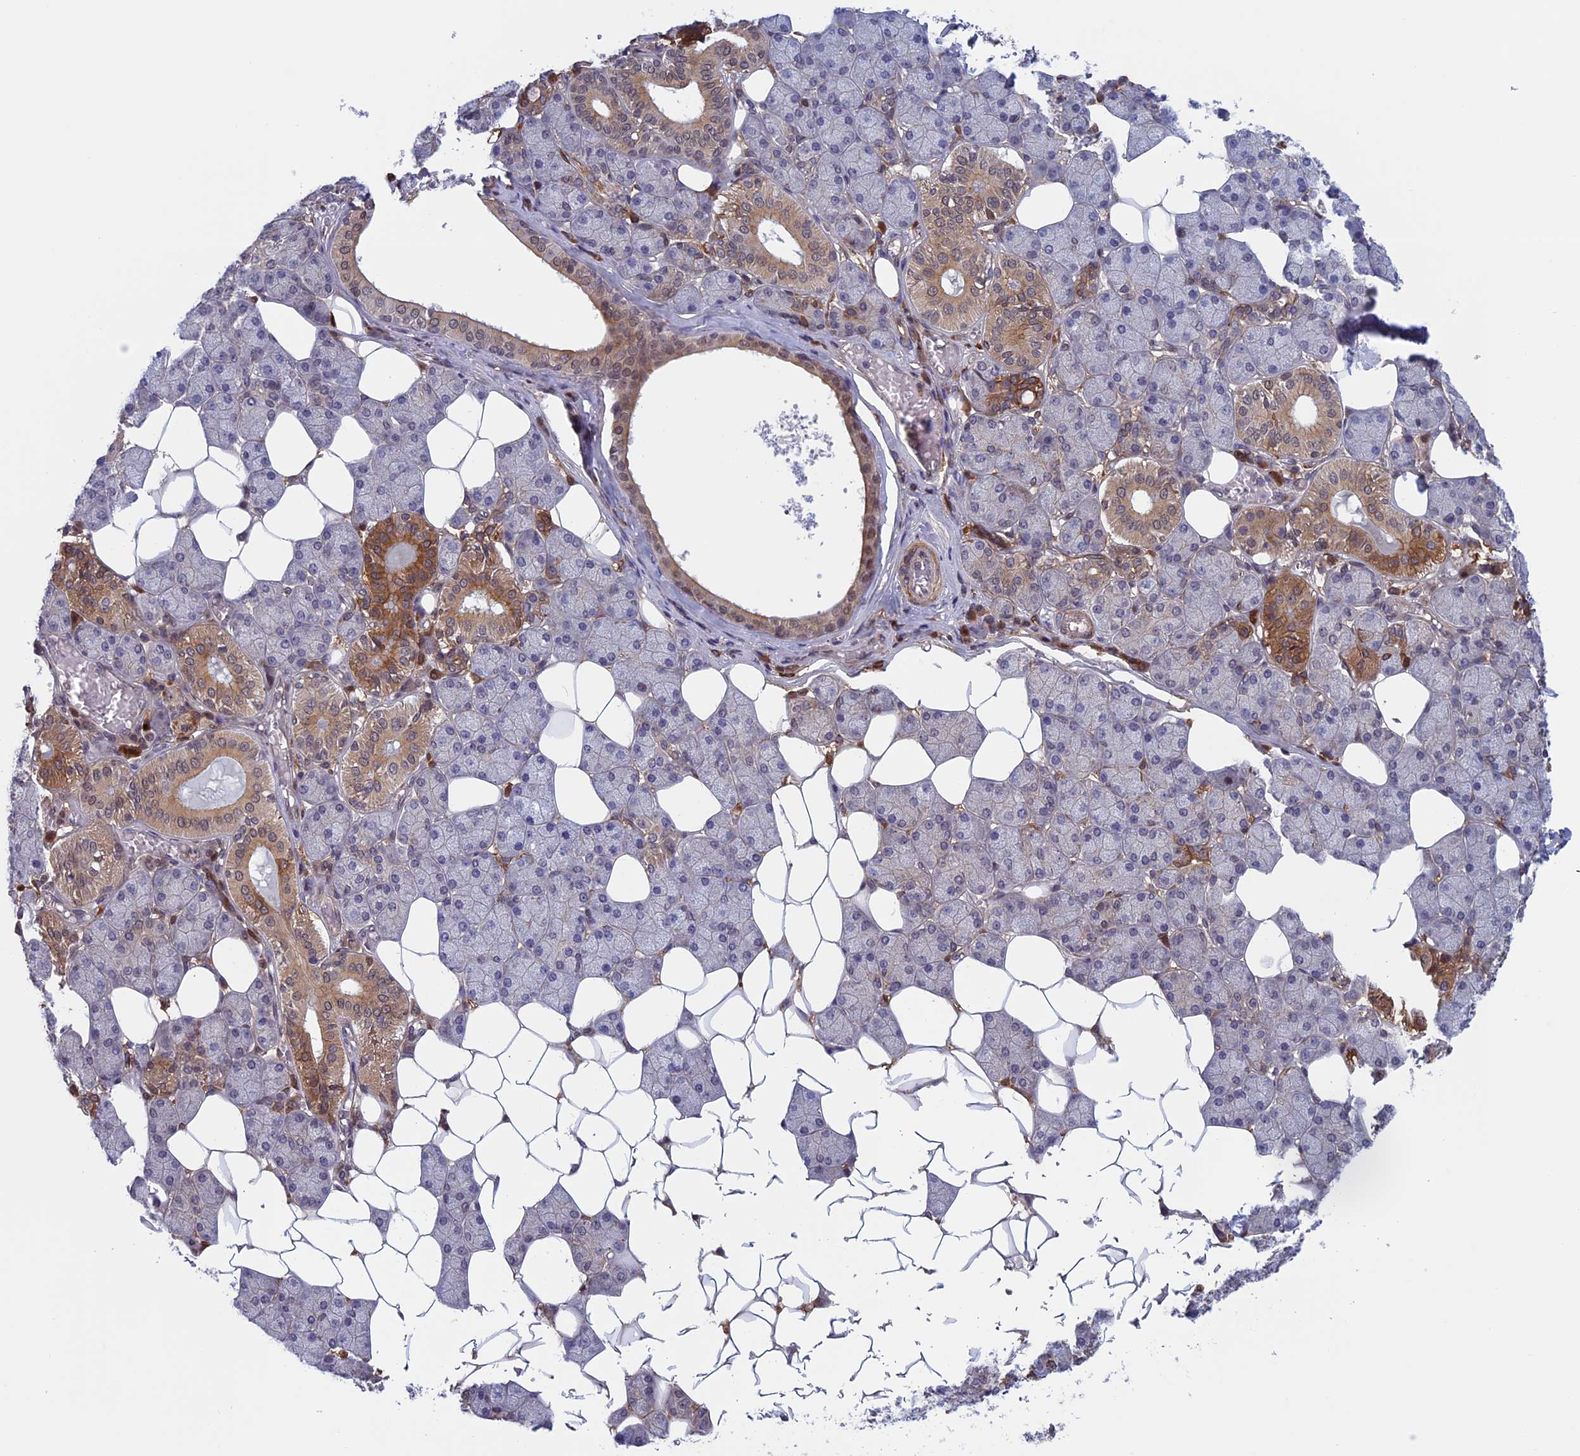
{"staining": {"intensity": "moderate", "quantity": "<25%", "location": "cytoplasmic/membranous,nuclear"}, "tissue": "salivary gland", "cell_type": "Glandular cells", "image_type": "normal", "snomed": [{"axis": "morphology", "description": "Normal tissue, NOS"}, {"axis": "topography", "description": "Salivary gland"}], "caption": "Salivary gland stained with immunohistochemistry (IHC) exhibits moderate cytoplasmic/membranous,nuclear expression in approximately <25% of glandular cells.", "gene": "FADS1", "patient": {"sex": "female", "age": 33}}